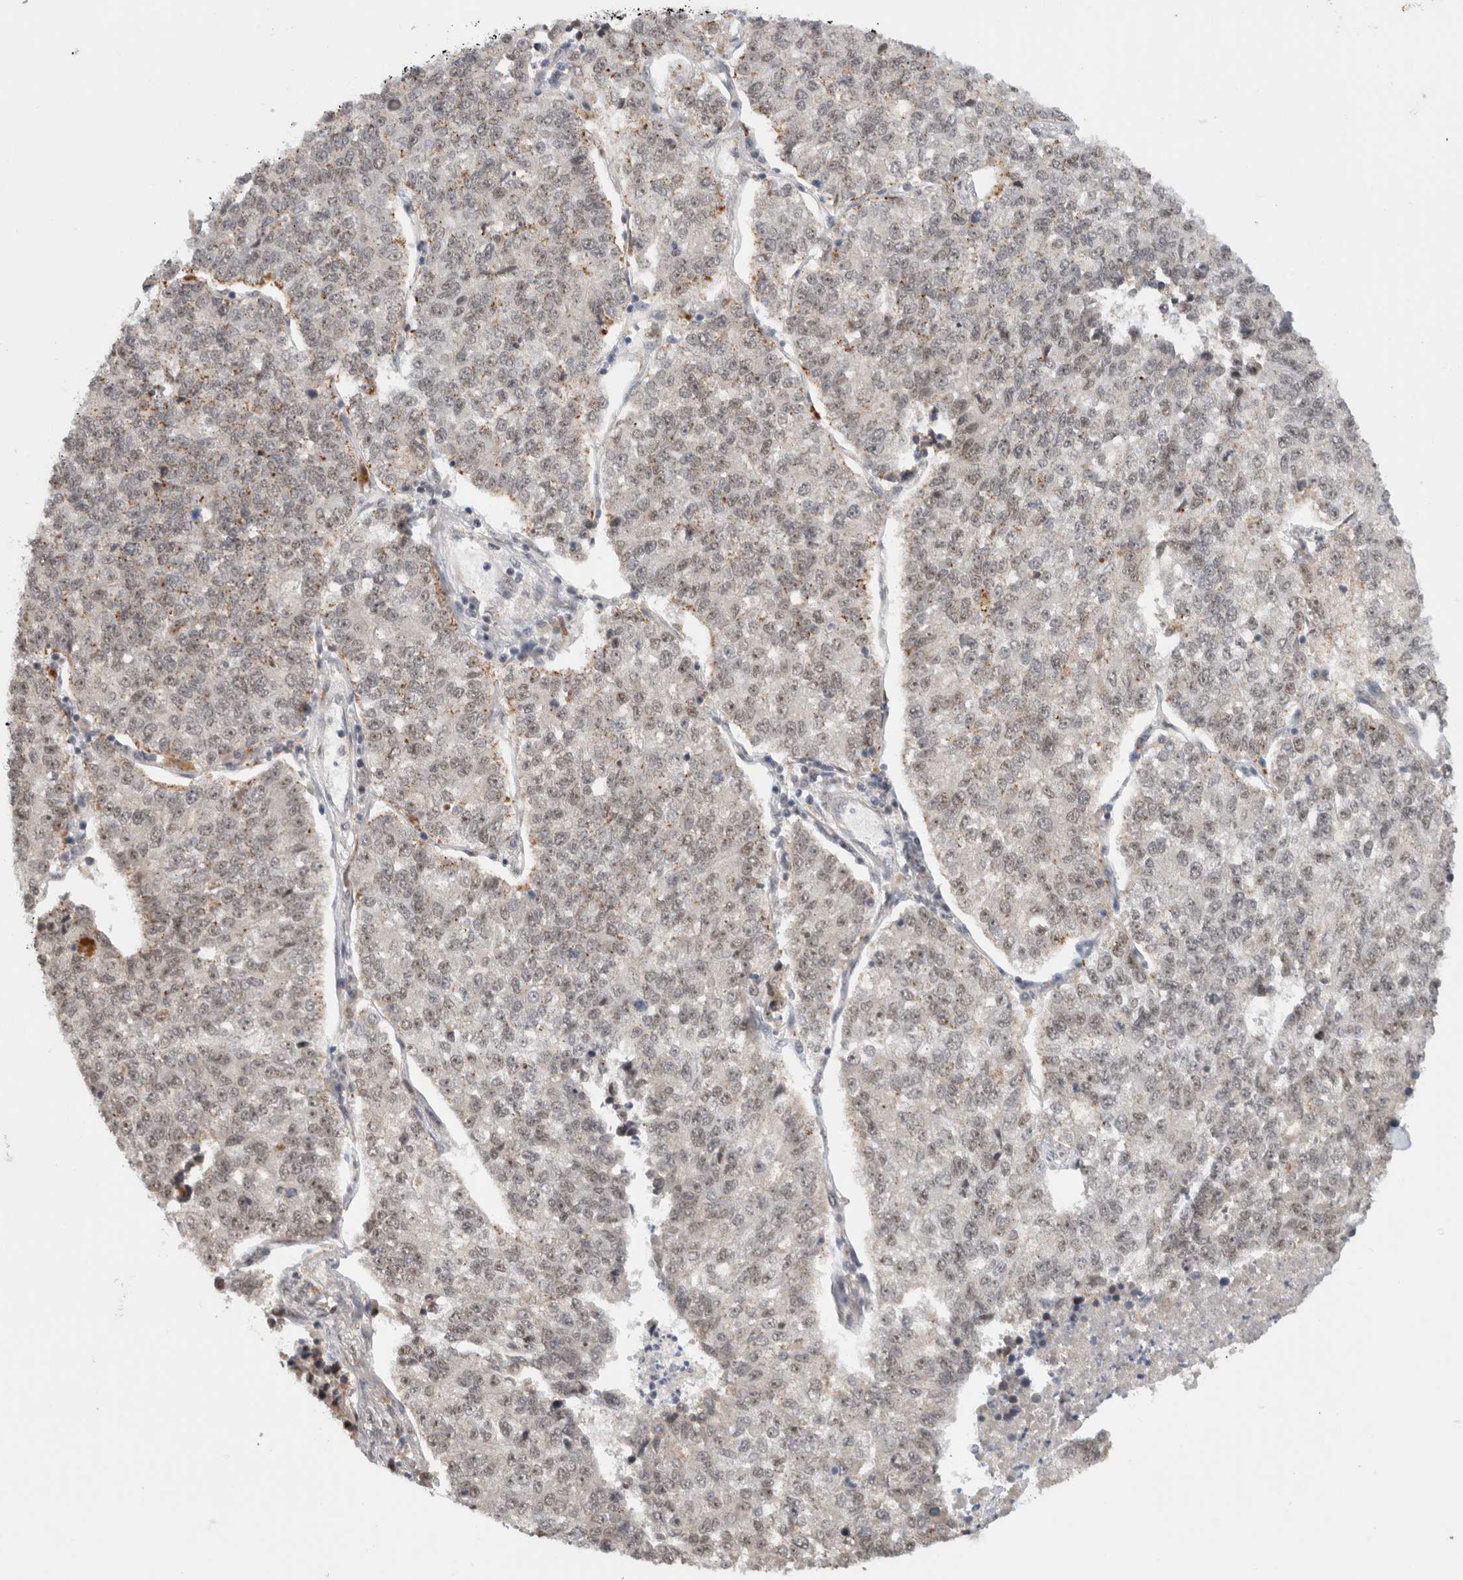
{"staining": {"intensity": "weak", "quantity": "25%-75%", "location": "nuclear"}, "tissue": "lung cancer", "cell_type": "Tumor cells", "image_type": "cancer", "snomed": [{"axis": "morphology", "description": "Adenocarcinoma, NOS"}, {"axis": "topography", "description": "Lung"}], "caption": "Human lung adenocarcinoma stained with a brown dye demonstrates weak nuclear positive positivity in about 25%-75% of tumor cells.", "gene": "MPHOSPH6", "patient": {"sex": "male", "age": 49}}